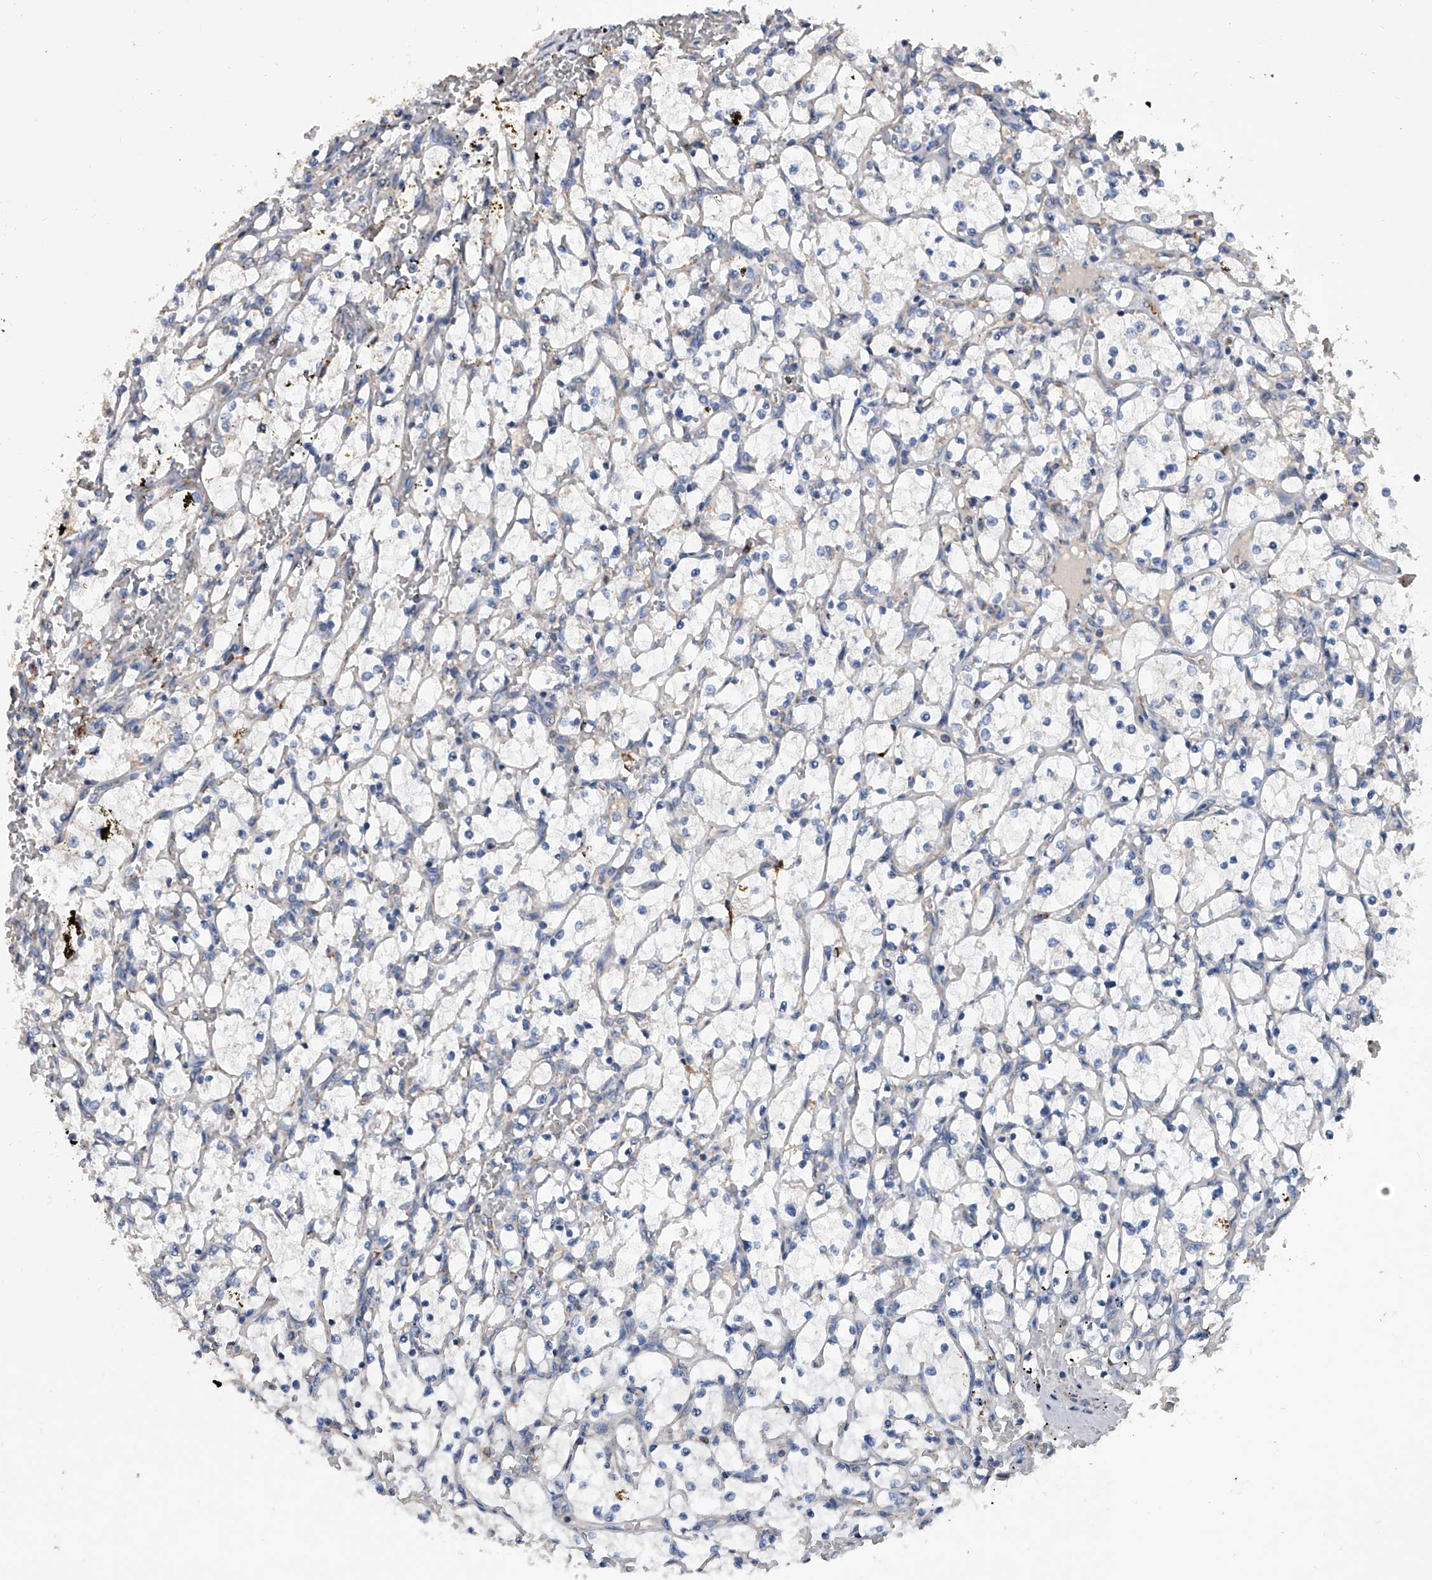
{"staining": {"intensity": "negative", "quantity": "none", "location": "none"}, "tissue": "renal cancer", "cell_type": "Tumor cells", "image_type": "cancer", "snomed": [{"axis": "morphology", "description": "Adenocarcinoma, NOS"}, {"axis": "topography", "description": "Kidney"}], "caption": "Immunohistochemistry (IHC) of renal cancer (adenocarcinoma) demonstrates no expression in tumor cells.", "gene": "MRPL28", "patient": {"sex": "female", "age": 69}}